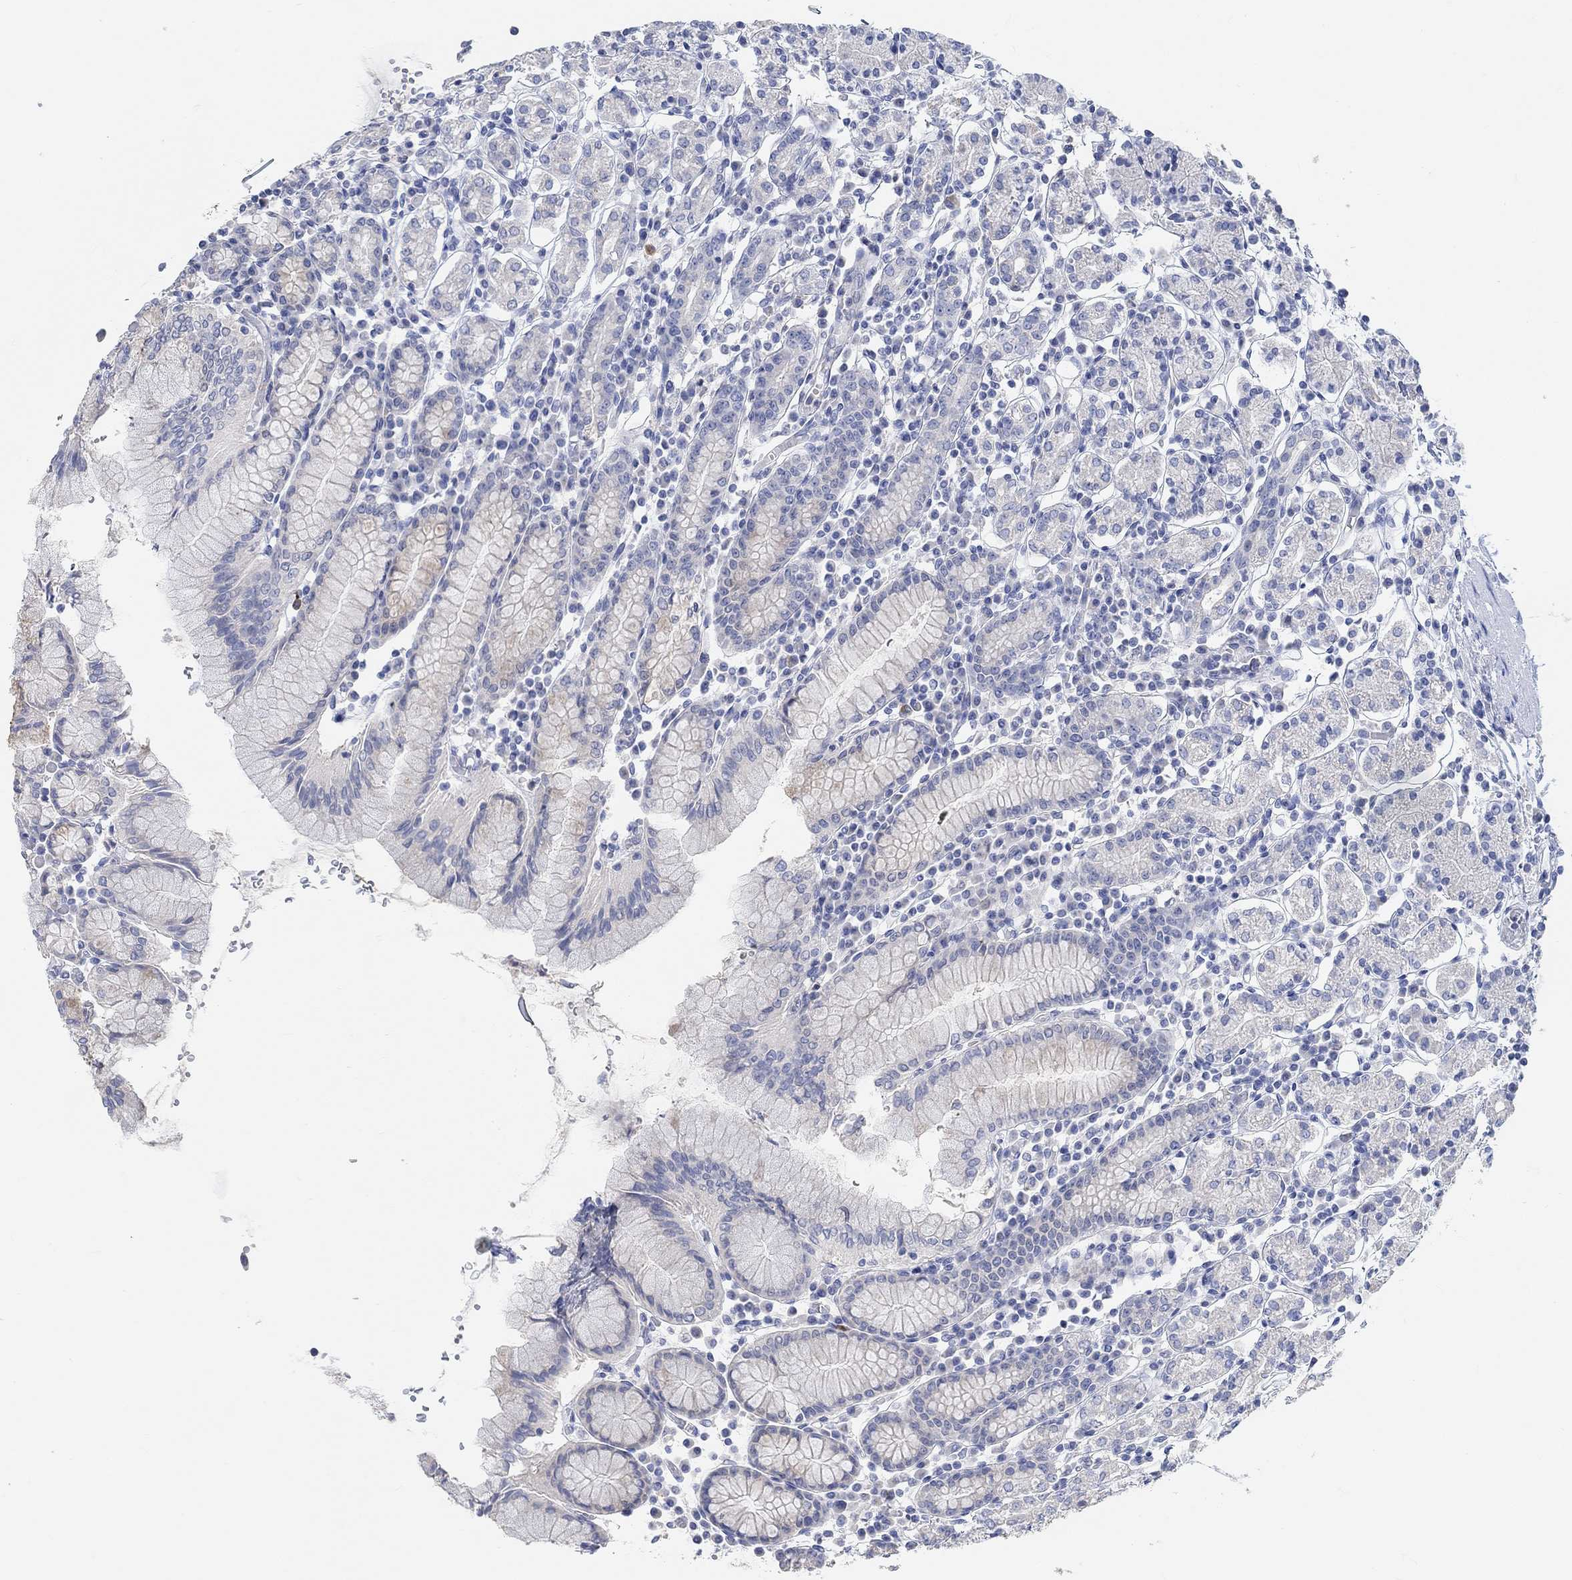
{"staining": {"intensity": "negative", "quantity": "none", "location": "none"}, "tissue": "stomach", "cell_type": "Glandular cells", "image_type": "normal", "snomed": [{"axis": "morphology", "description": "Normal tissue, NOS"}, {"axis": "topography", "description": "Stomach, upper"}, {"axis": "topography", "description": "Stomach"}], "caption": "IHC of normal human stomach shows no positivity in glandular cells.", "gene": "NLRP14", "patient": {"sex": "male", "age": 62}}